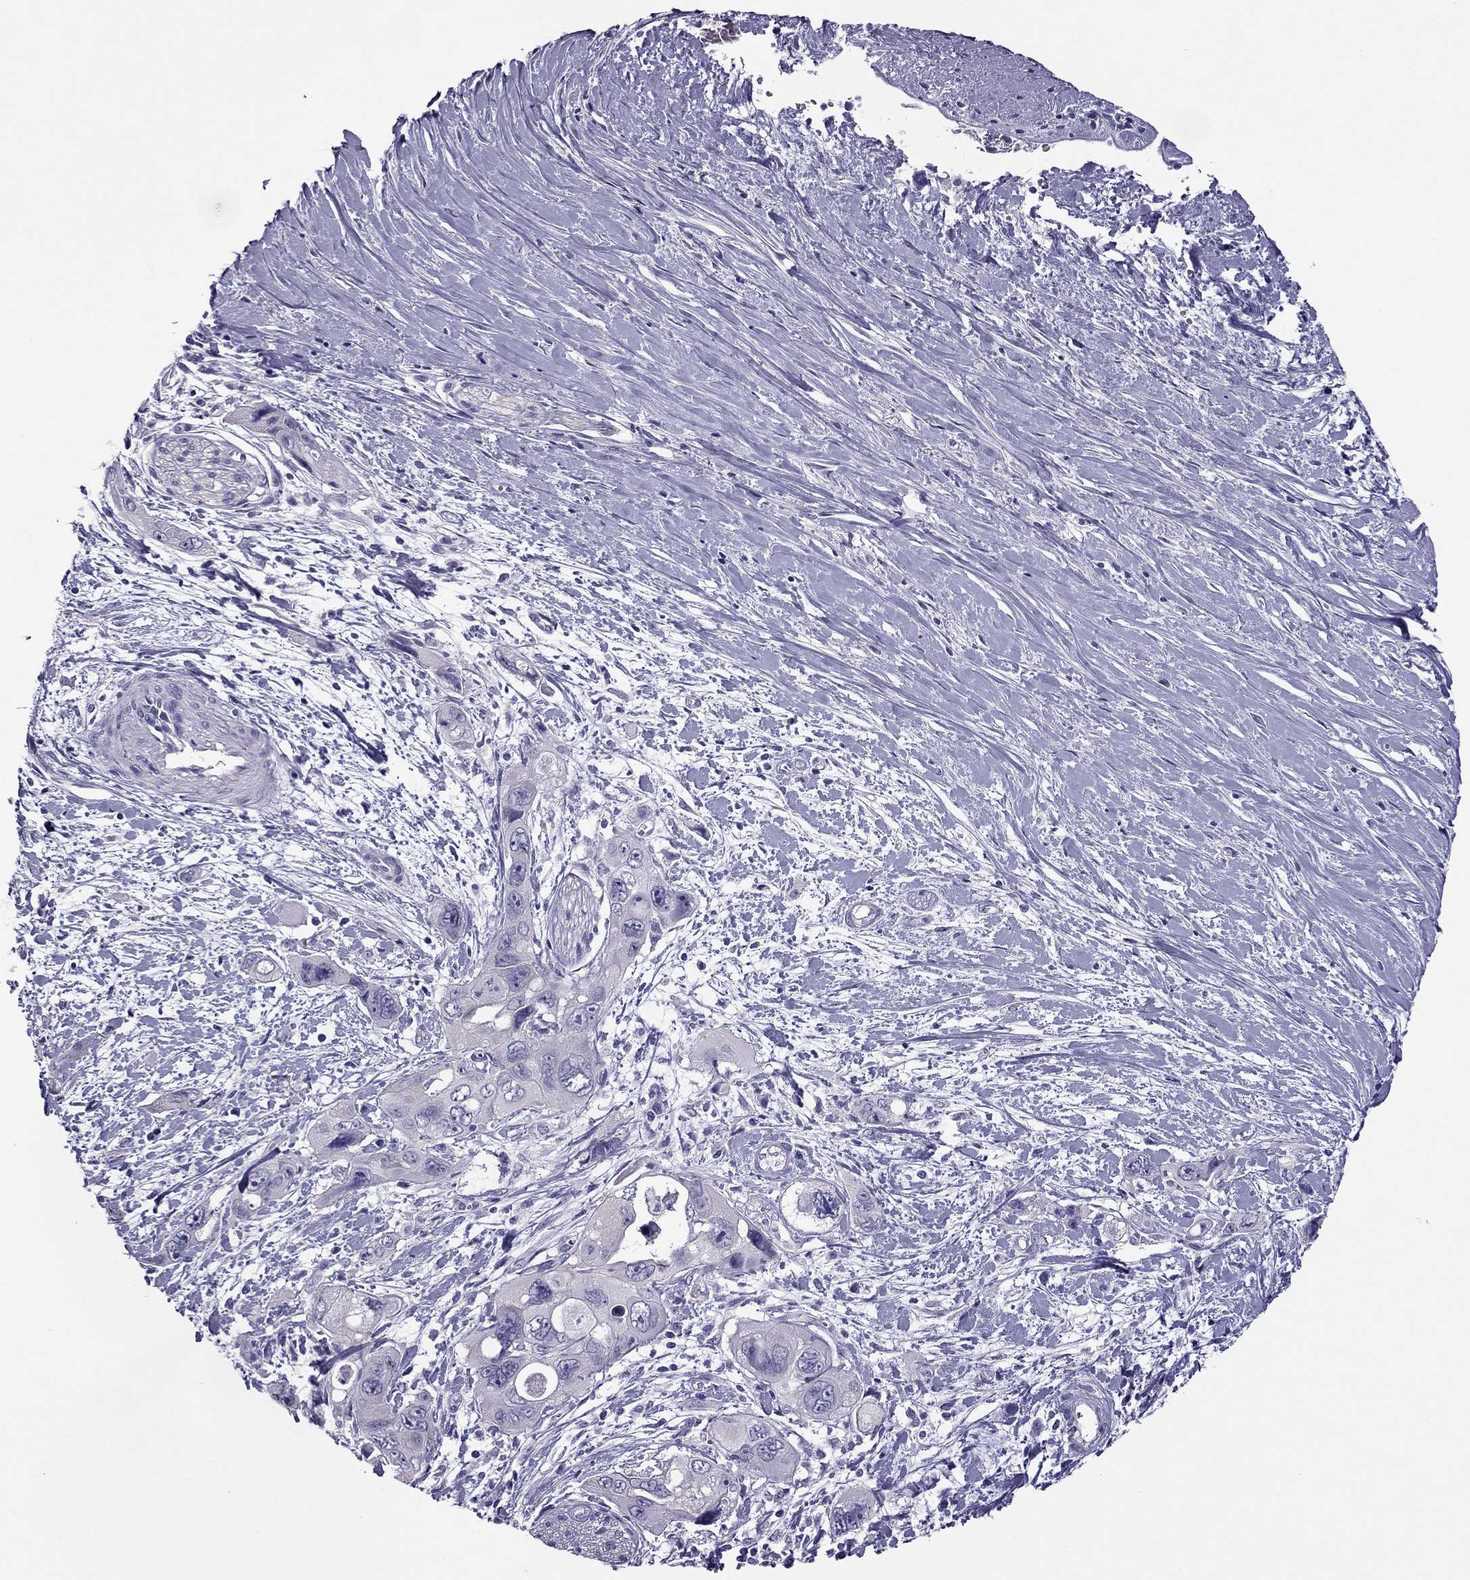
{"staining": {"intensity": "negative", "quantity": "none", "location": "none"}, "tissue": "pancreatic cancer", "cell_type": "Tumor cells", "image_type": "cancer", "snomed": [{"axis": "morphology", "description": "Adenocarcinoma, NOS"}, {"axis": "topography", "description": "Pancreas"}], "caption": "Histopathology image shows no protein staining in tumor cells of adenocarcinoma (pancreatic) tissue.", "gene": "PDE6A", "patient": {"sex": "male", "age": 47}}